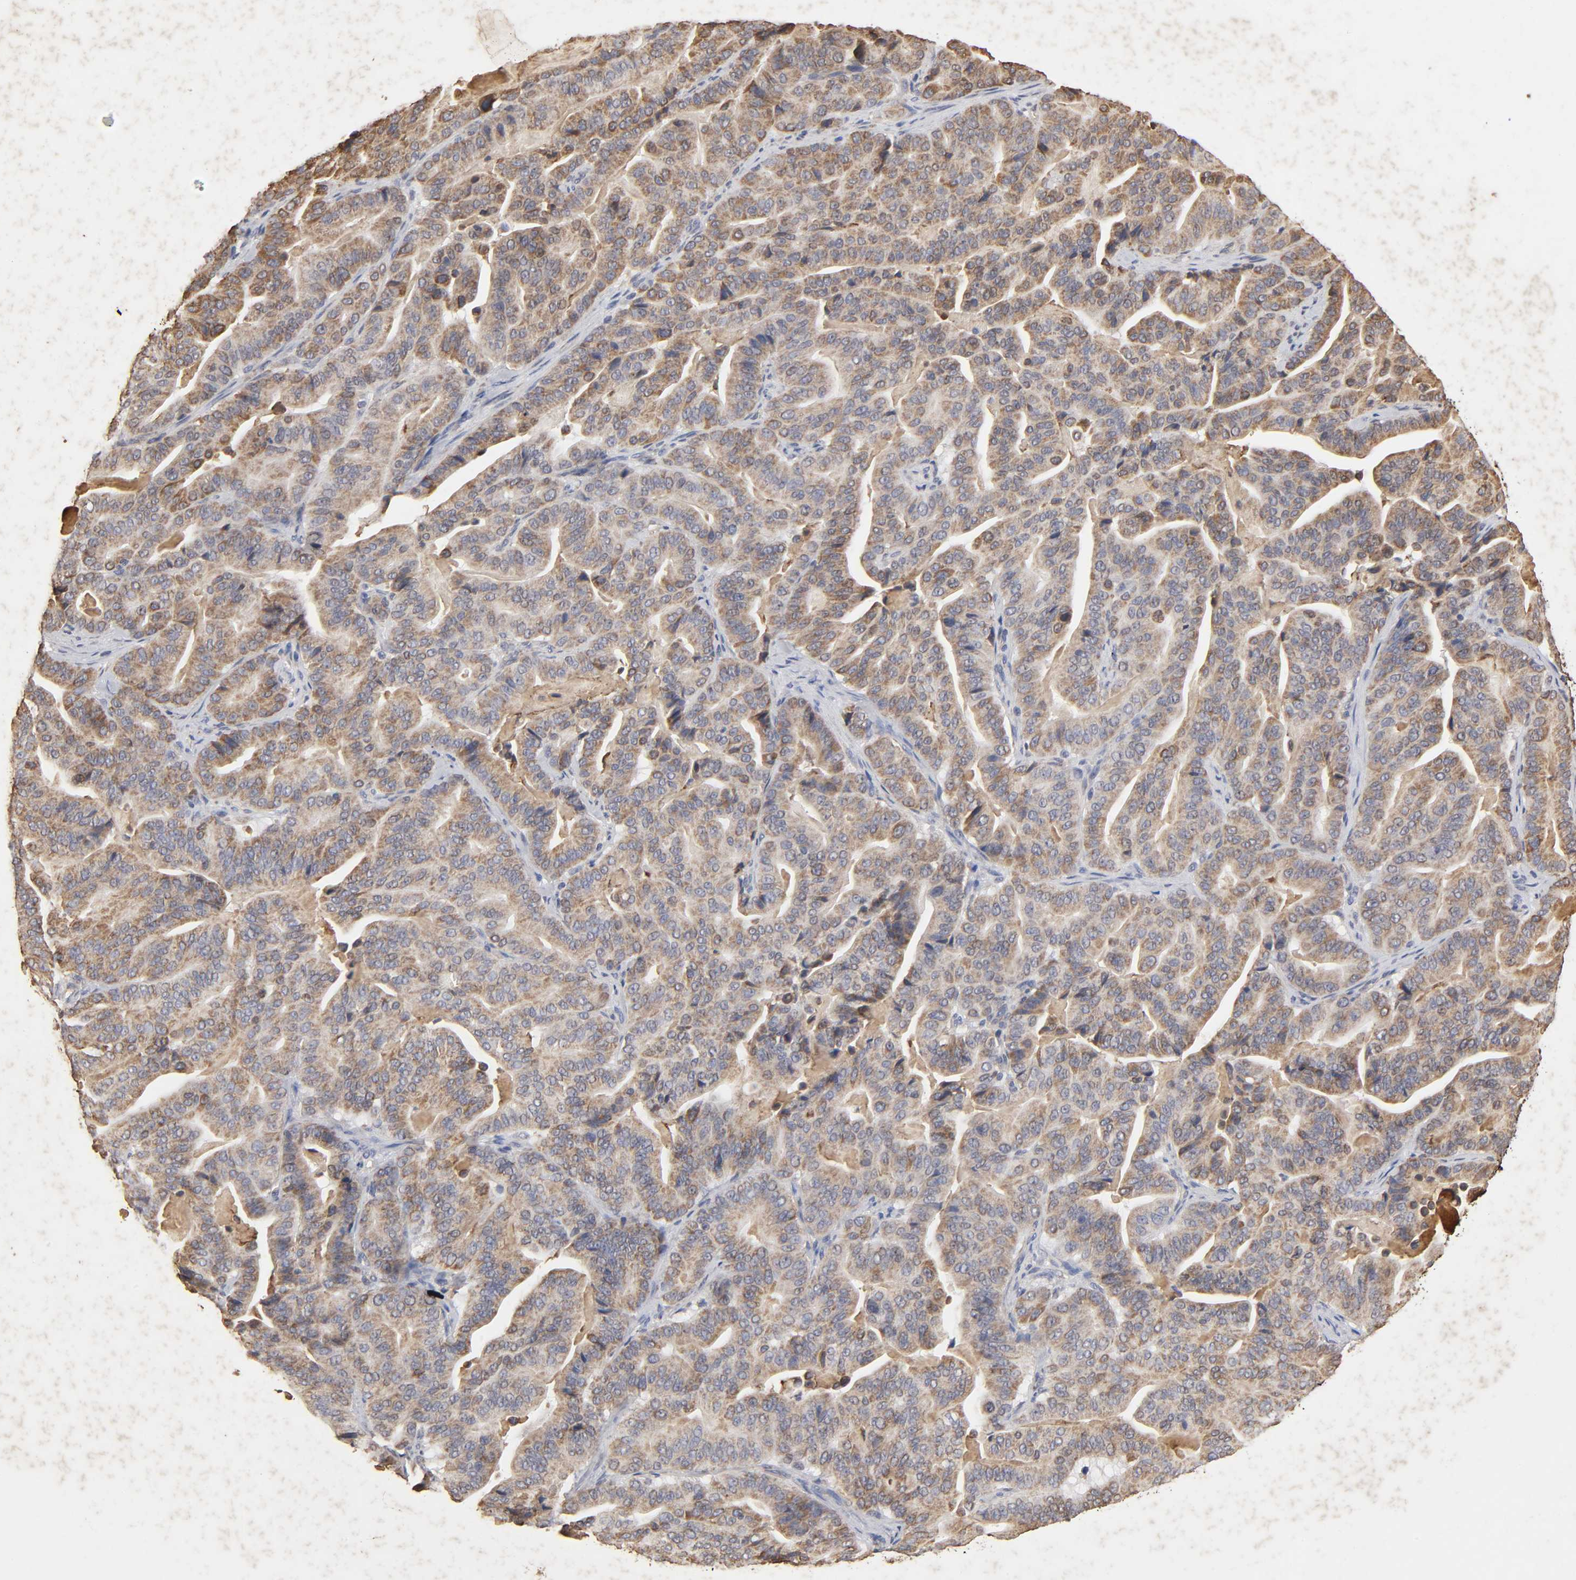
{"staining": {"intensity": "moderate", "quantity": ">75%", "location": "cytoplasmic/membranous"}, "tissue": "pancreatic cancer", "cell_type": "Tumor cells", "image_type": "cancer", "snomed": [{"axis": "morphology", "description": "Adenocarcinoma, NOS"}, {"axis": "topography", "description": "Pancreas"}], "caption": "Pancreatic cancer was stained to show a protein in brown. There is medium levels of moderate cytoplasmic/membranous positivity in about >75% of tumor cells.", "gene": "CYCS", "patient": {"sex": "male", "age": 63}}